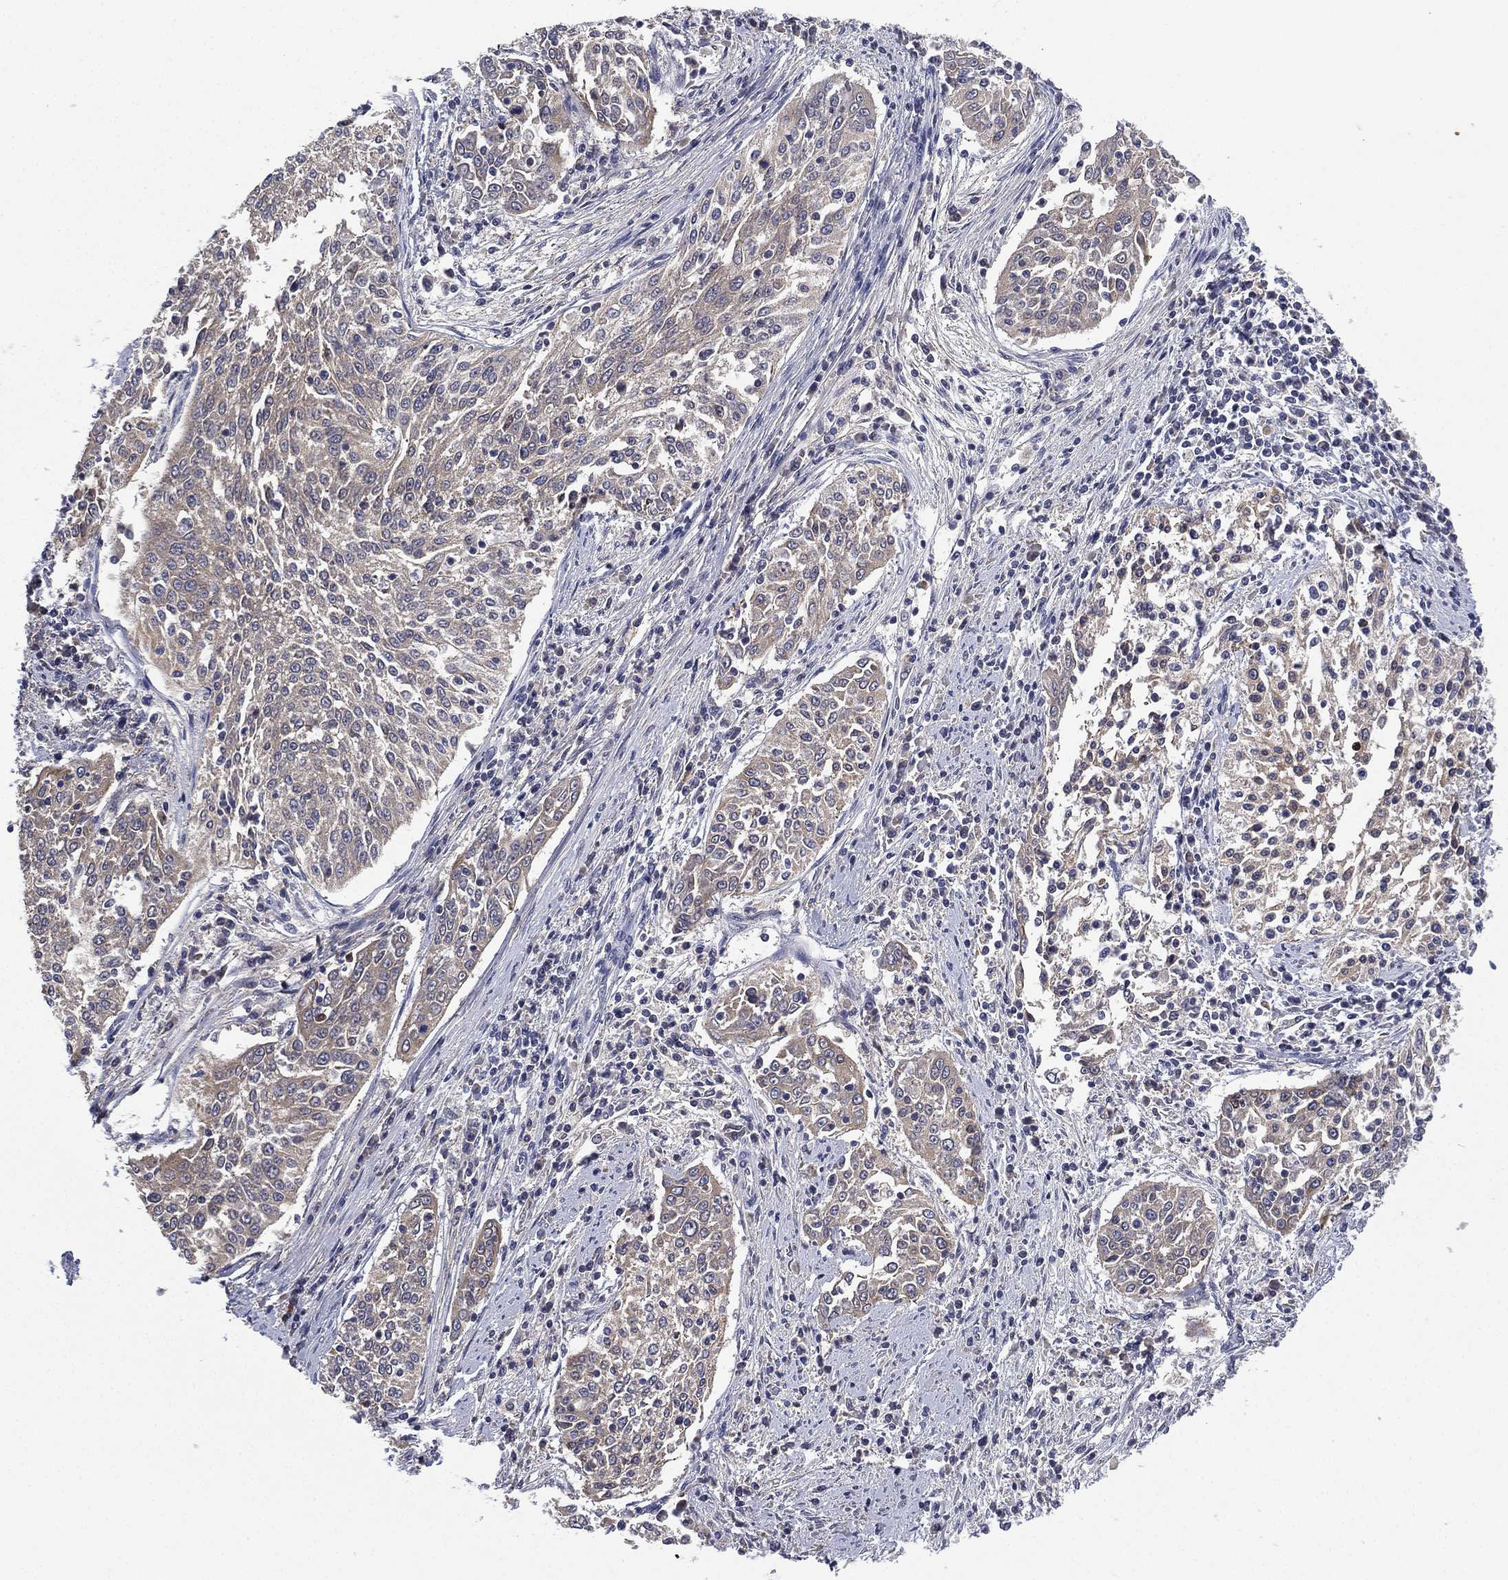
{"staining": {"intensity": "negative", "quantity": "none", "location": "none"}, "tissue": "cervical cancer", "cell_type": "Tumor cells", "image_type": "cancer", "snomed": [{"axis": "morphology", "description": "Squamous cell carcinoma, NOS"}, {"axis": "topography", "description": "Cervix"}], "caption": "The micrograph shows no significant expression in tumor cells of squamous cell carcinoma (cervical).", "gene": "MPP7", "patient": {"sex": "female", "age": 41}}